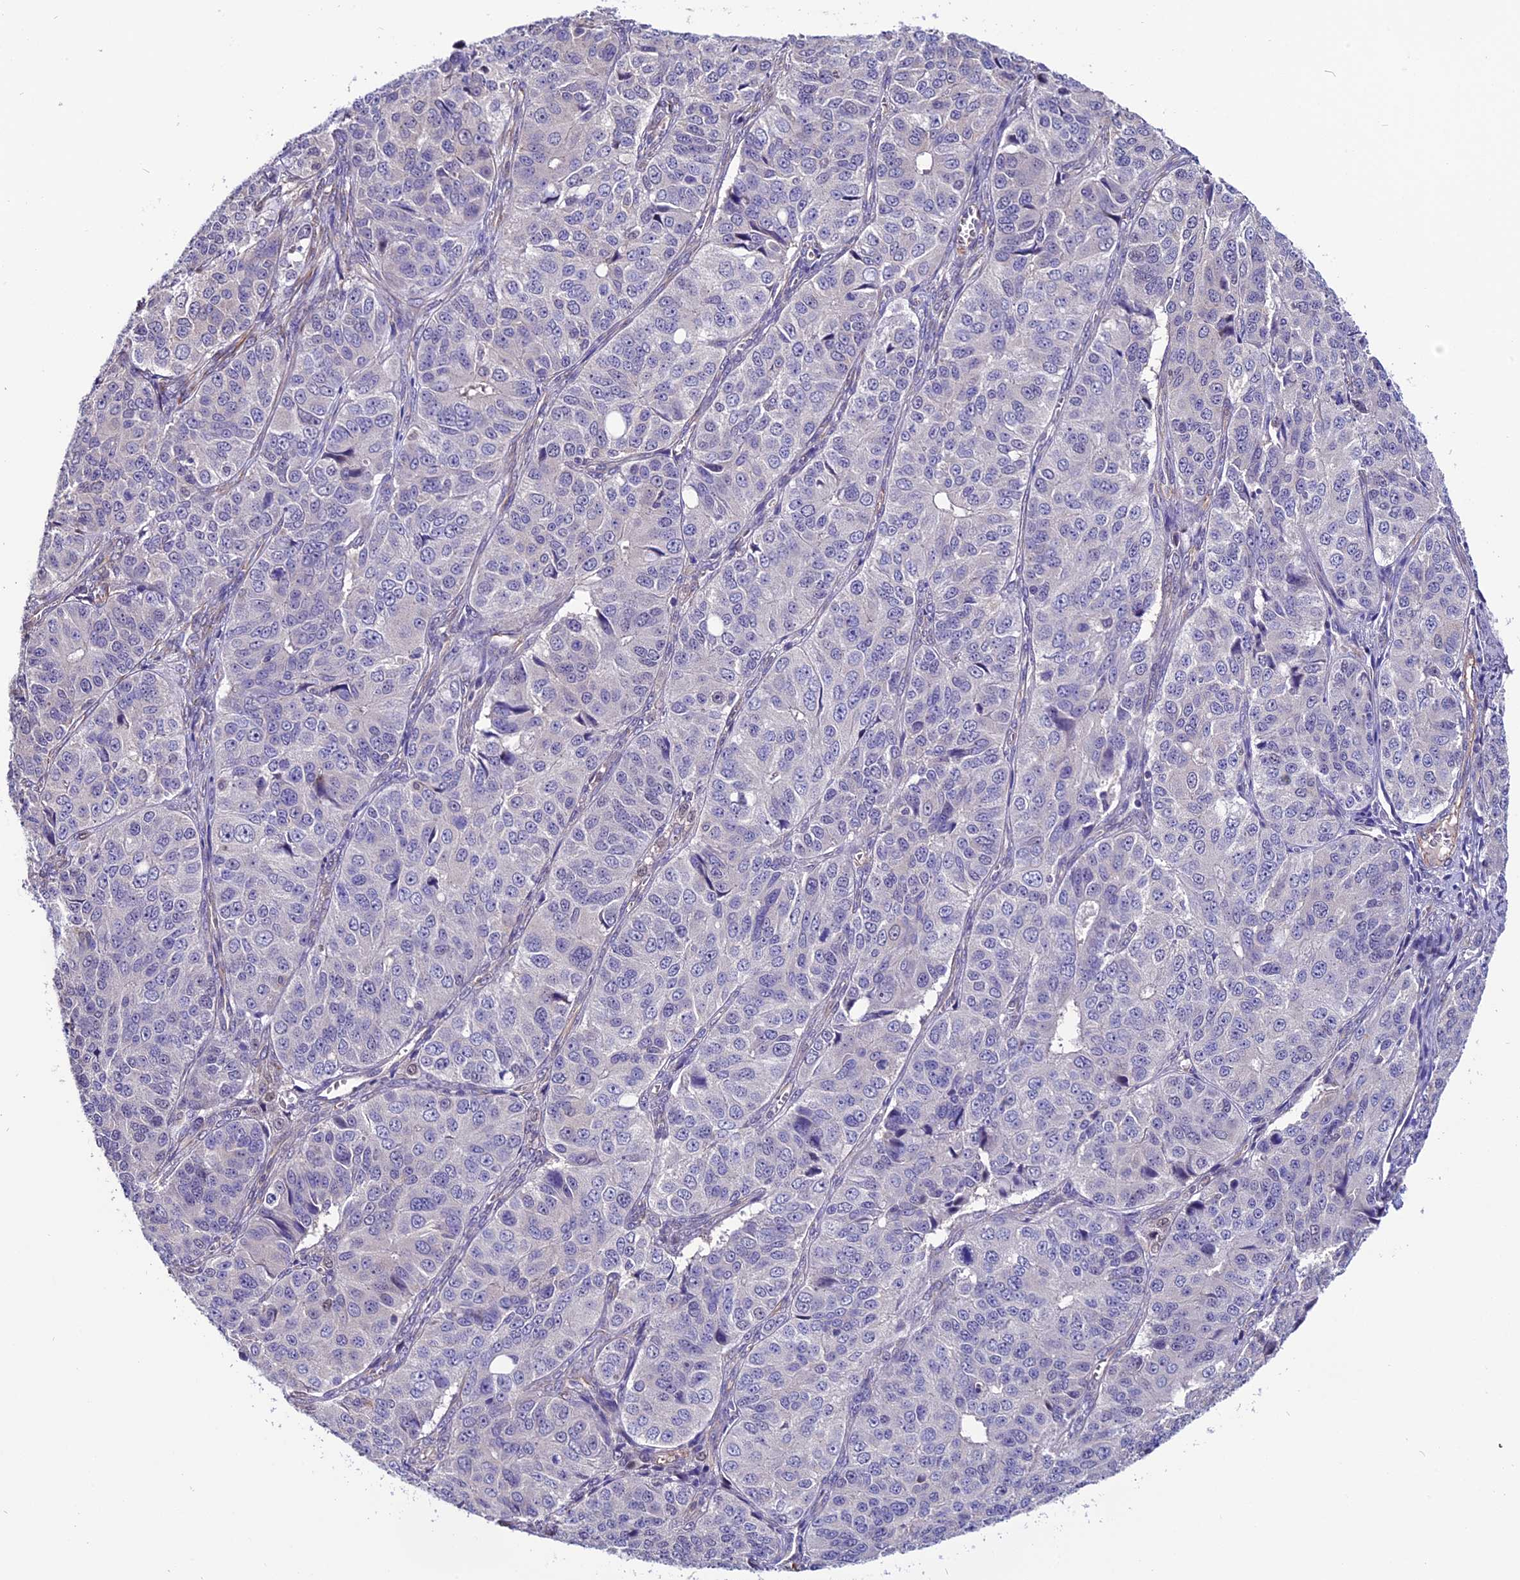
{"staining": {"intensity": "negative", "quantity": "none", "location": "none"}, "tissue": "ovarian cancer", "cell_type": "Tumor cells", "image_type": "cancer", "snomed": [{"axis": "morphology", "description": "Carcinoma, endometroid"}, {"axis": "topography", "description": "Ovary"}], "caption": "This is an immunohistochemistry photomicrograph of ovarian cancer. There is no staining in tumor cells.", "gene": "PDILT", "patient": {"sex": "female", "age": 51}}